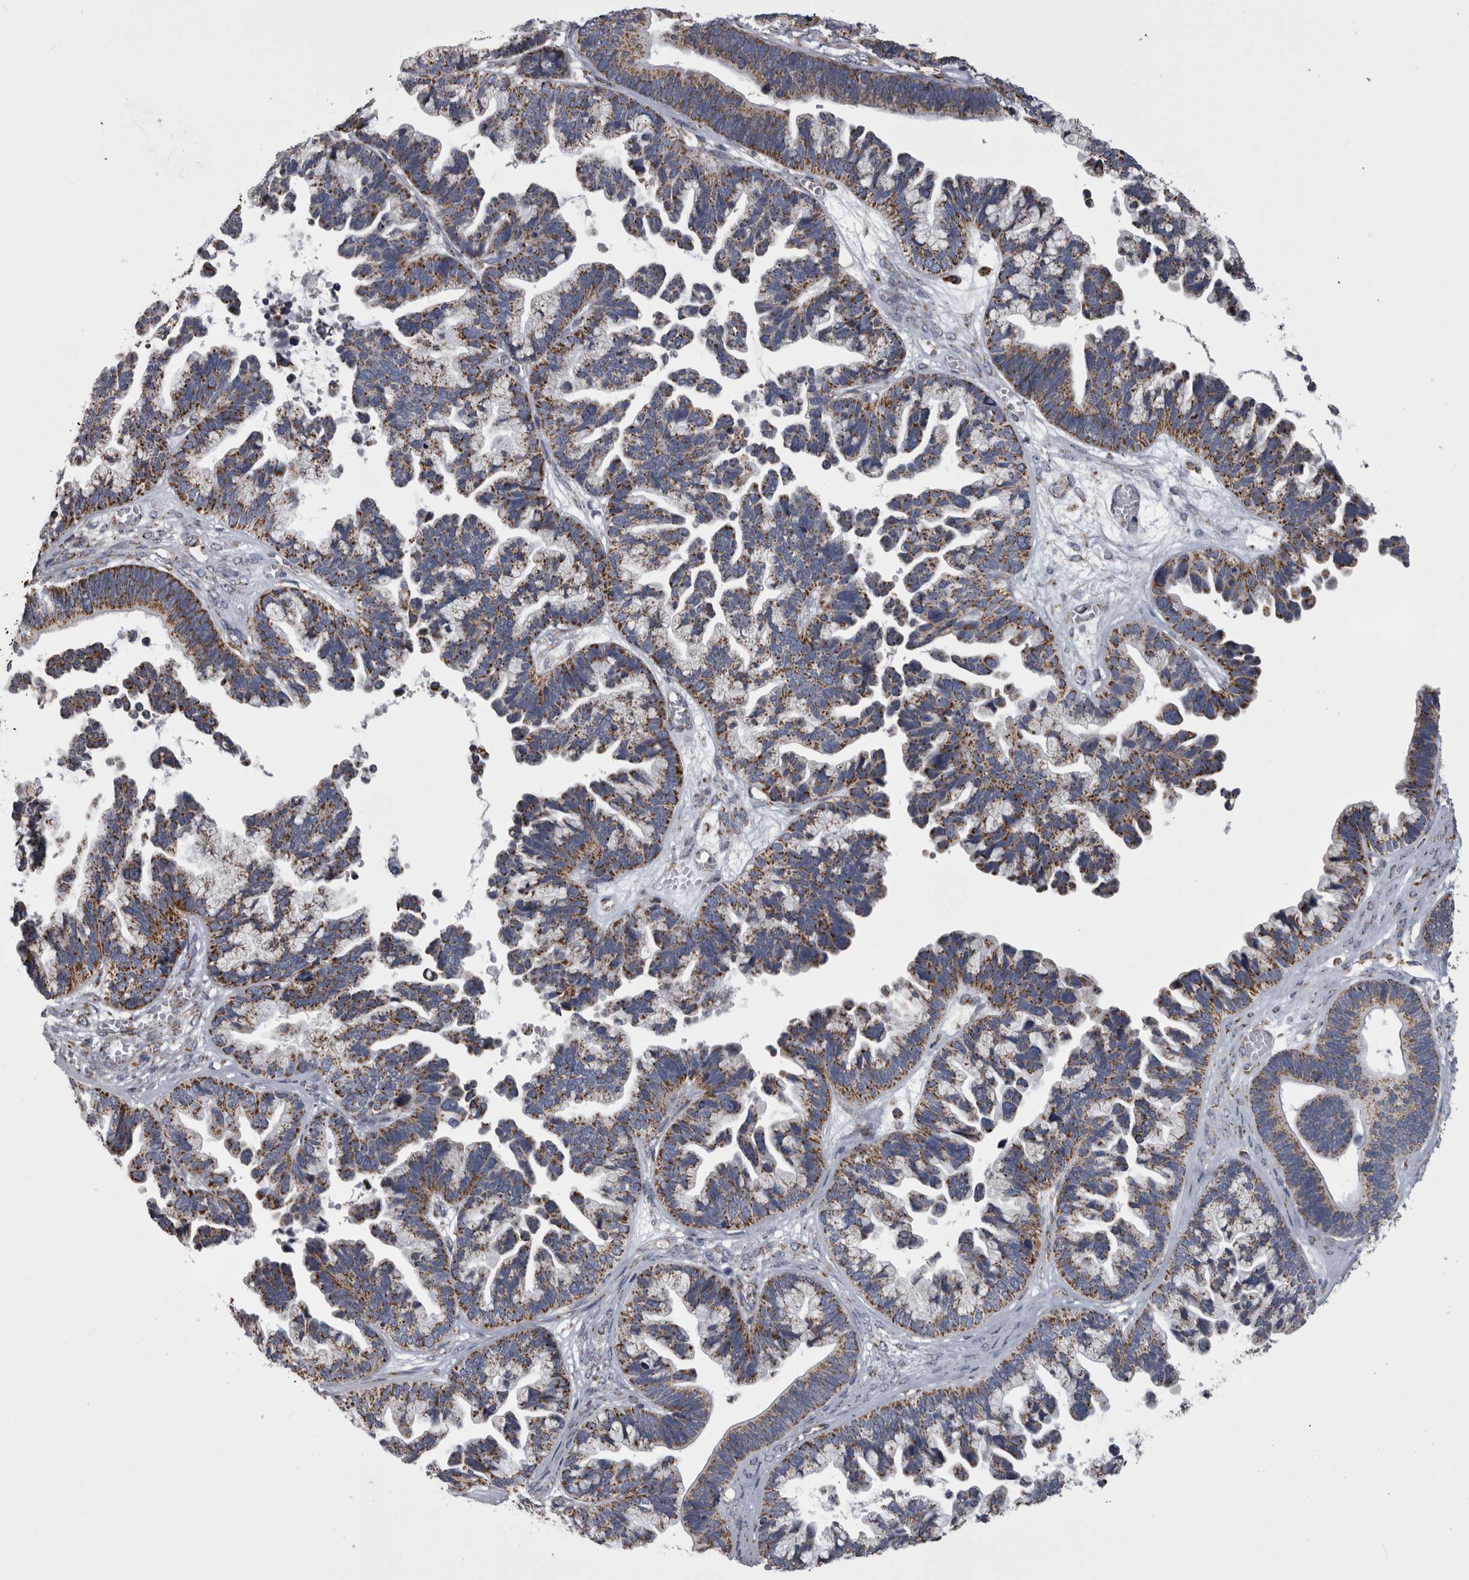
{"staining": {"intensity": "moderate", "quantity": ">75%", "location": "cytoplasmic/membranous"}, "tissue": "ovarian cancer", "cell_type": "Tumor cells", "image_type": "cancer", "snomed": [{"axis": "morphology", "description": "Cystadenocarcinoma, serous, NOS"}, {"axis": "topography", "description": "Ovary"}], "caption": "This is an image of immunohistochemistry (IHC) staining of serous cystadenocarcinoma (ovarian), which shows moderate staining in the cytoplasmic/membranous of tumor cells.", "gene": "MDH2", "patient": {"sex": "female", "age": 56}}